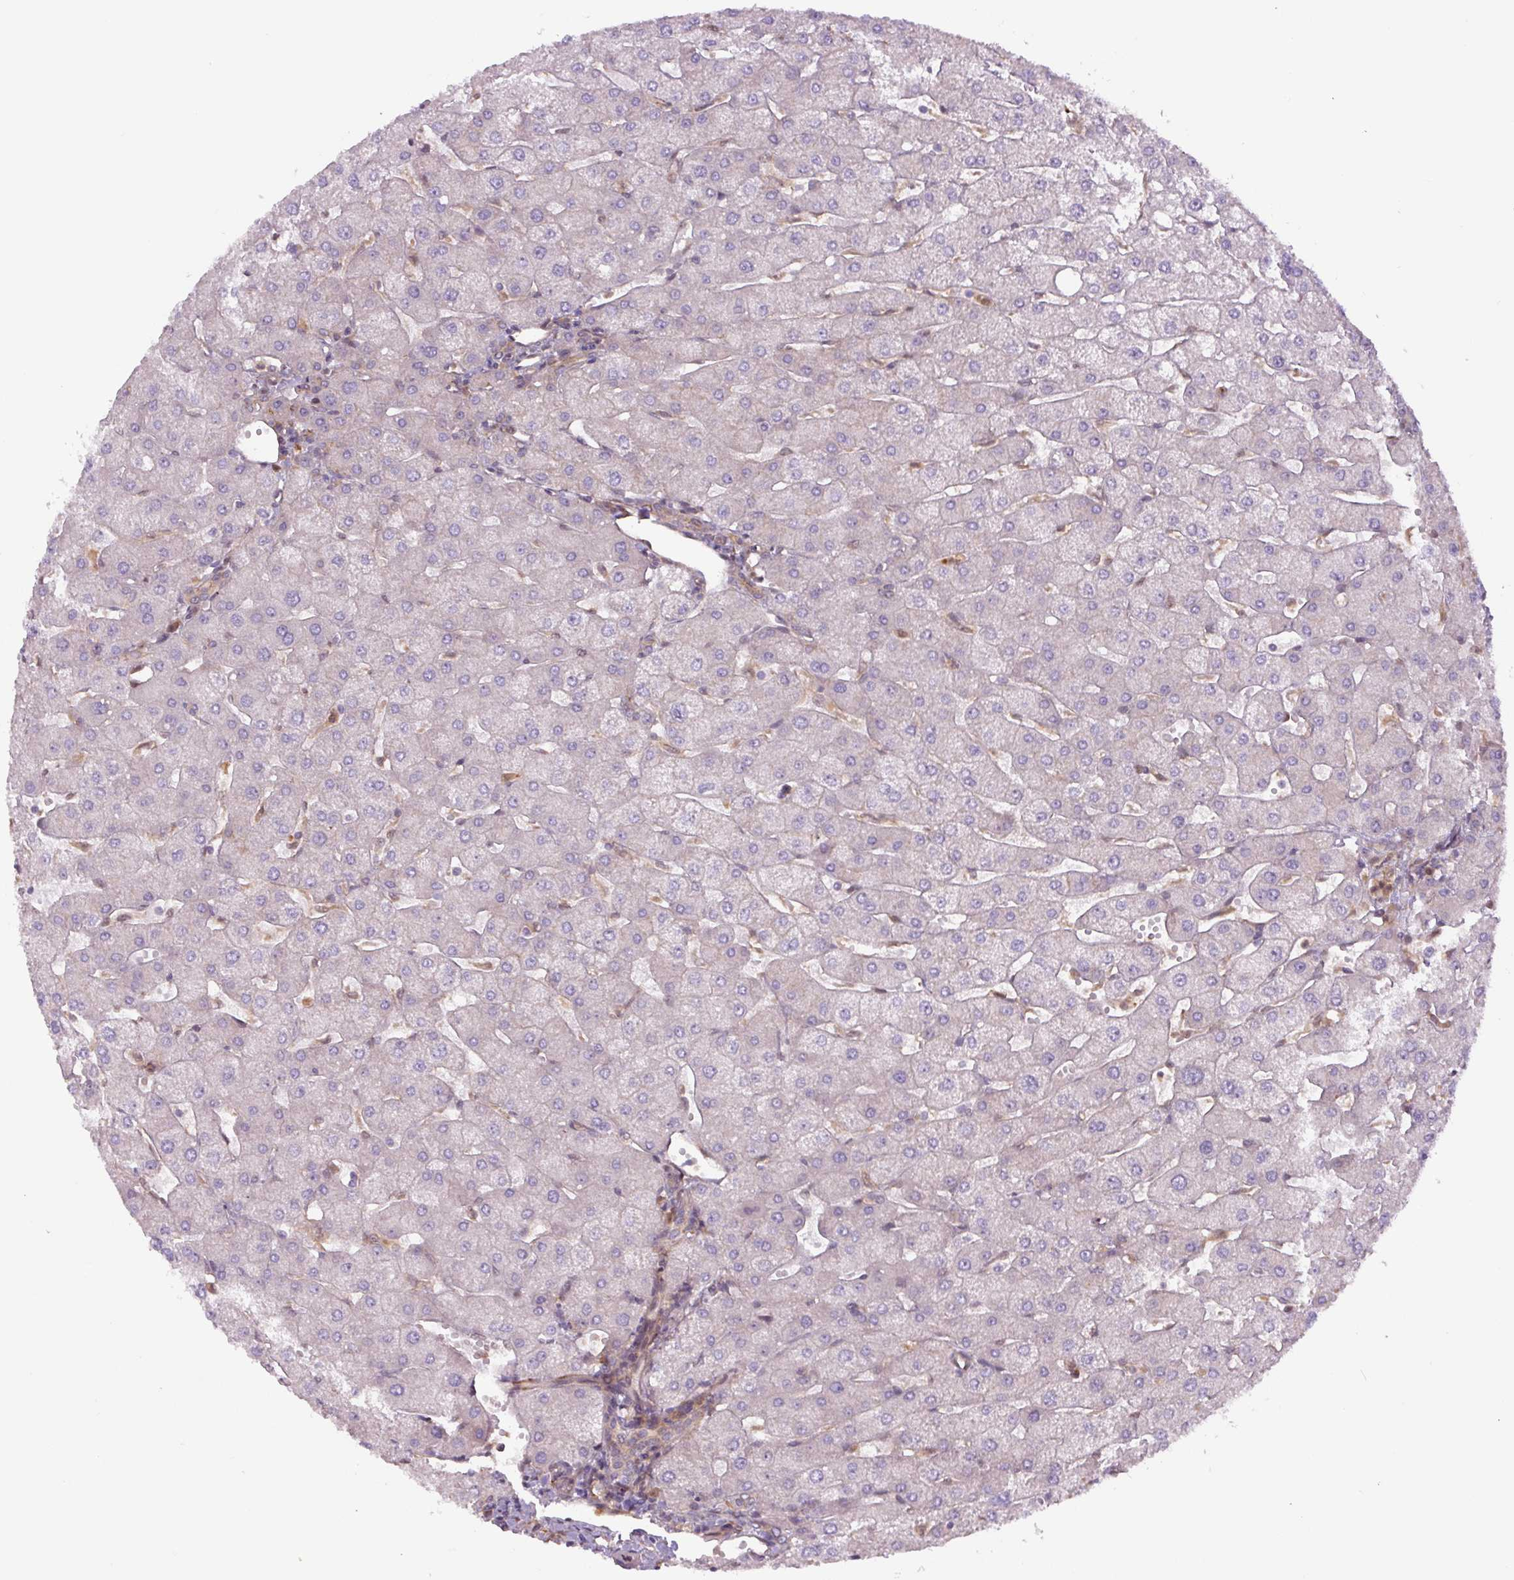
{"staining": {"intensity": "moderate", "quantity": ">75%", "location": "cytoplasmic/membranous"}, "tissue": "liver", "cell_type": "Cholangiocytes", "image_type": "normal", "snomed": [{"axis": "morphology", "description": "Normal tissue, NOS"}, {"axis": "topography", "description": "Liver"}], "caption": "DAB (3,3'-diaminobenzidine) immunohistochemical staining of benign liver reveals moderate cytoplasmic/membranous protein staining in about >75% of cholangiocytes. Using DAB (brown) and hematoxylin (blue) stains, captured at high magnification using brightfield microscopy.", "gene": "ZSWIM7", "patient": {"sex": "male", "age": 67}}